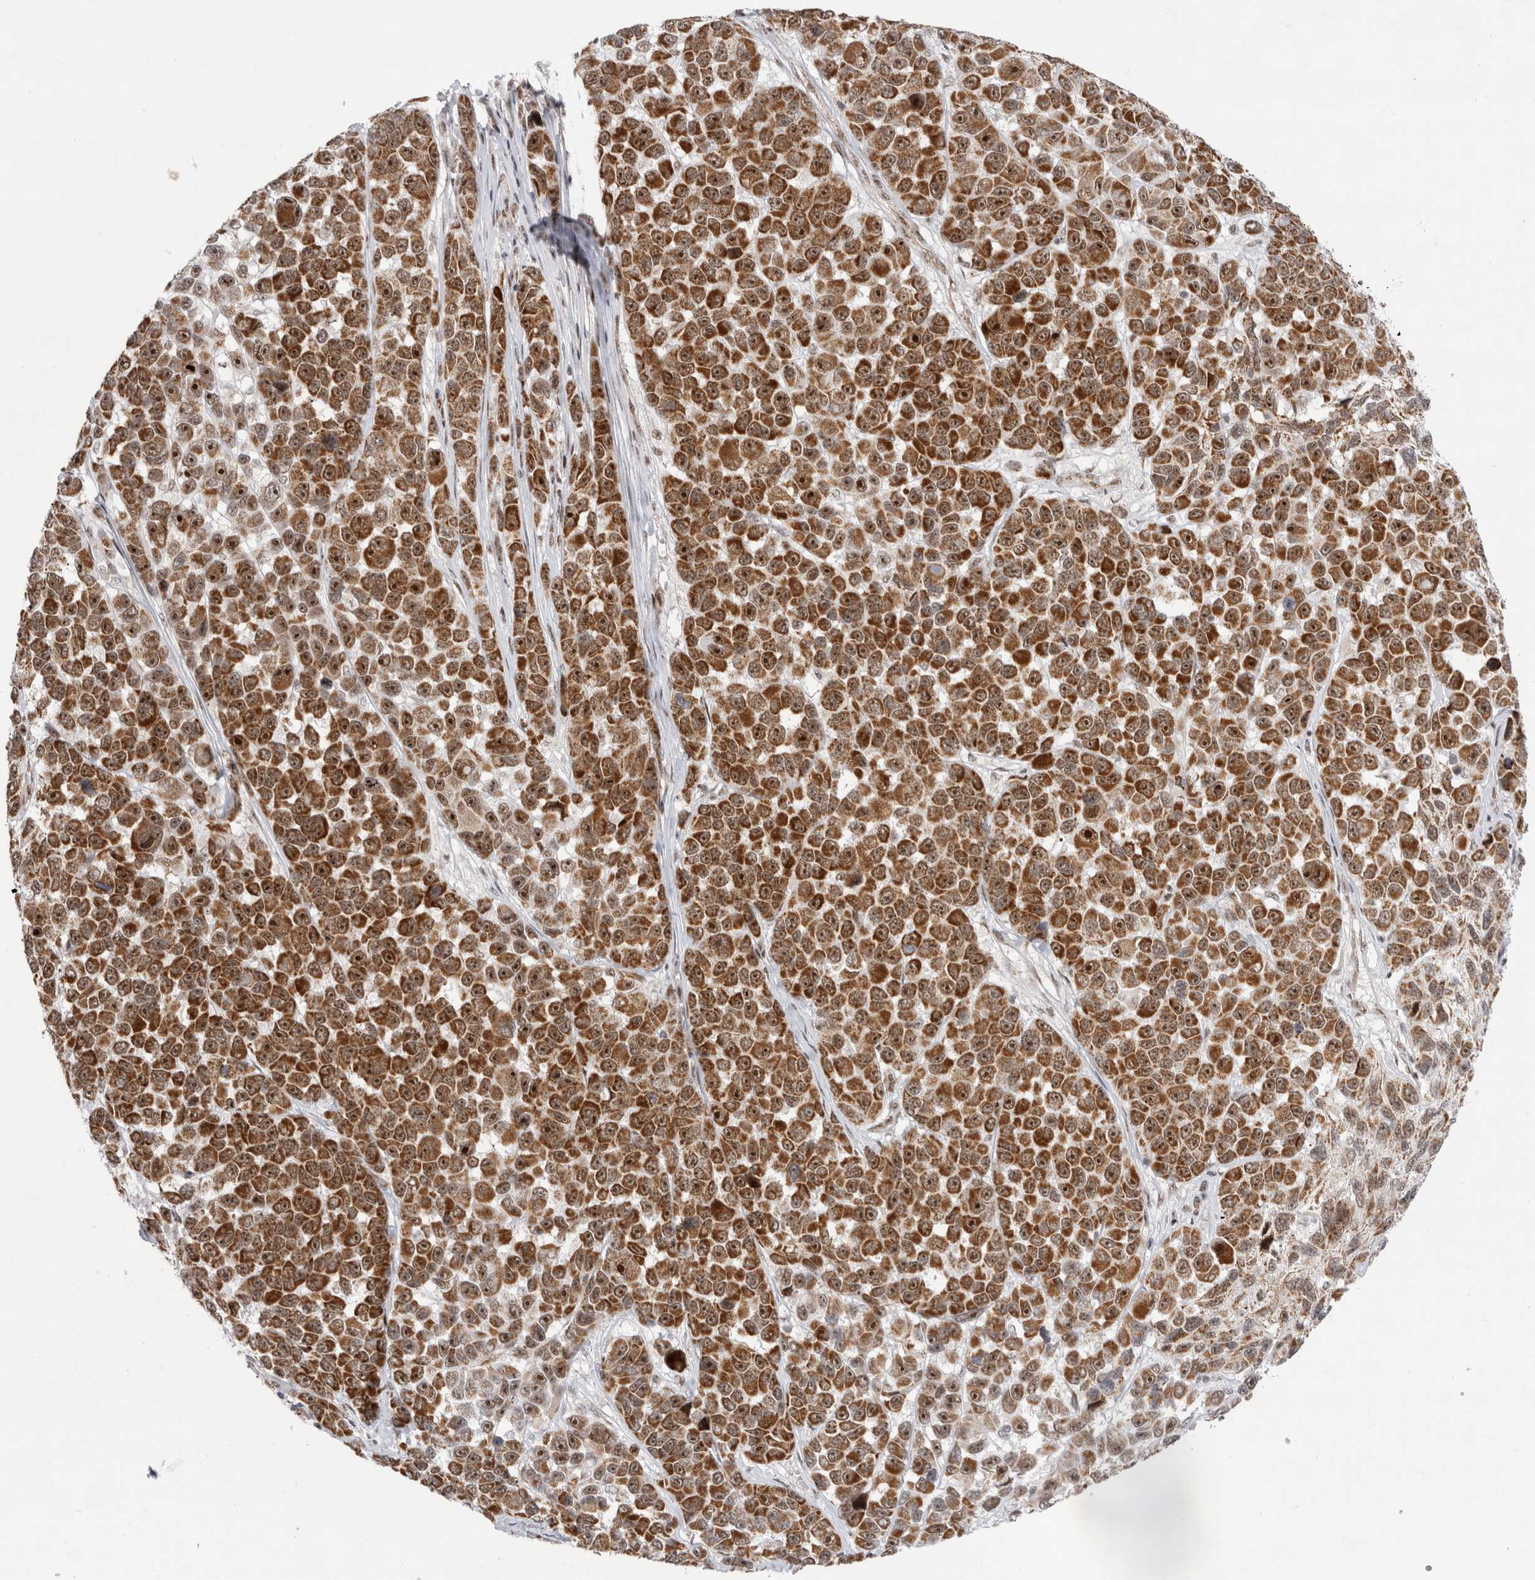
{"staining": {"intensity": "moderate", "quantity": ">75%", "location": "cytoplasmic/membranous,nuclear"}, "tissue": "melanoma", "cell_type": "Tumor cells", "image_type": "cancer", "snomed": [{"axis": "morphology", "description": "Malignant melanoma, NOS"}, {"axis": "topography", "description": "Skin"}], "caption": "IHC of malignant melanoma exhibits medium levels of moderate cytoplasmic/membranous and nuclear expression in about >75% of tumor cells.", "gene": "MRPL37", "patient": {"sex": "male", "age": 53}}